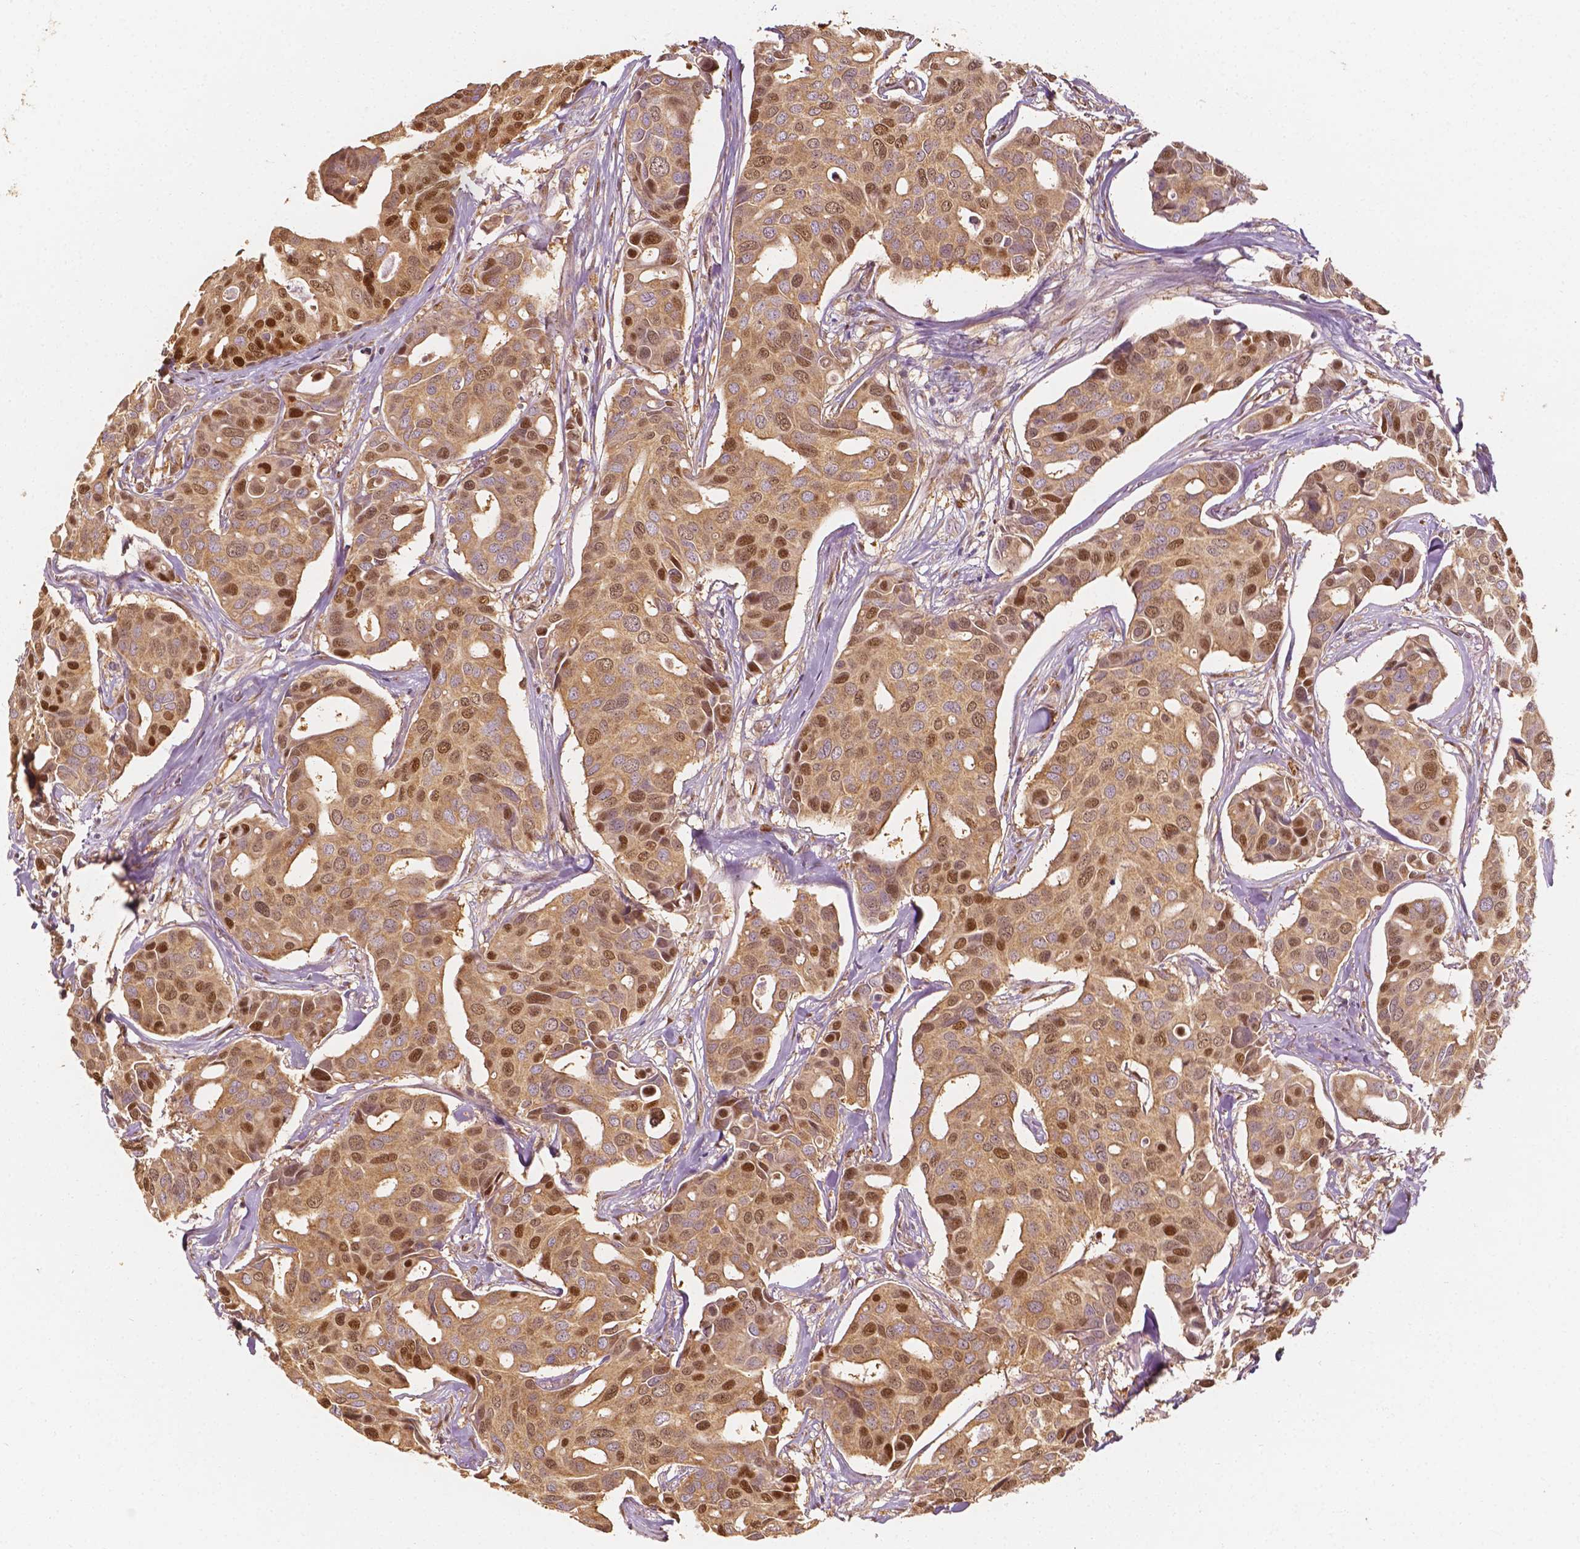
{"staining": {"intensity": "moderate", "quantity": "25%-75%", "location": "cytoplasmic/membranous,nuclear"}, "tissue": "breast cancer", "cell_type": "Tumor cells", "image_type": "cancer", "snomed": [{"axis": "morphology", "description": "Duct carcinoma"}, {"axis": "topography", "description": "Breast"}], "caption": "IHC of breast invasive ductal carcinoma displays medium levels of moderate cytoplasmic/membranous and nuclear expression in about 25%-75% of tumor cells.", "gene": "TBC1D17", "patient": {"sex": "female", "age": 54}}